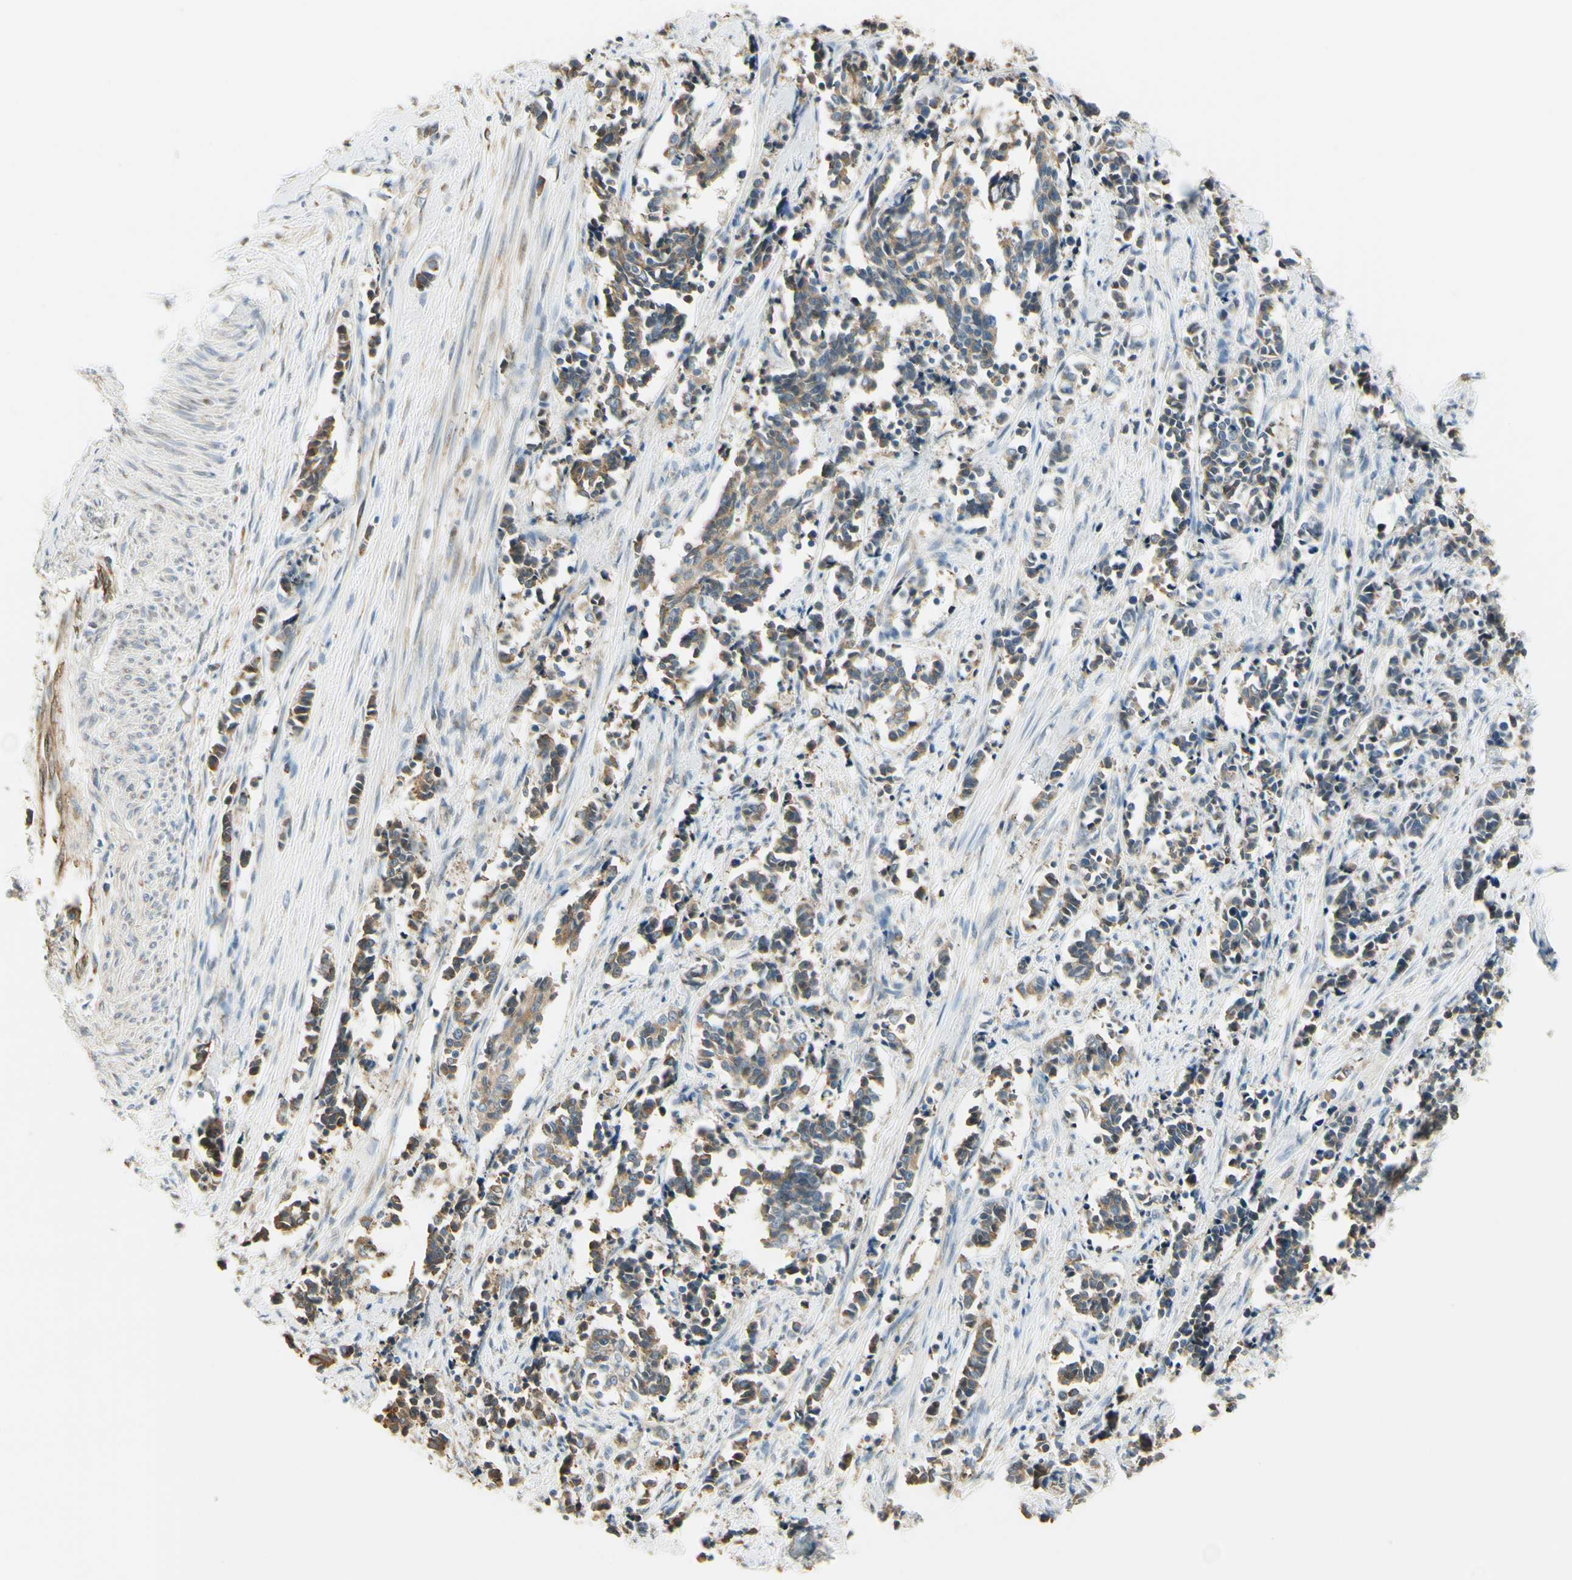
{"staining": {"intensity": "moderate", "quantity": "25%-75%", "location": "cytoplasmic/membranous"}, "tissue": "cervical cancer", "cell_type": "Tumor cells", "image_type": "cancer", "snomed": [{"axis": "morphology", "description": "Squamous cell carcinoma, NOS"}, {"axis": "topography", "description": "Cervix"}], "caption": "Cervical squamous cell carcinoma was stained to show a protein in brown. There is medium levels of moderate cytoplasmic/membranous staining in about 25%-75% of tumor cells. The staining was performed using DAB, with brown indicating positive protein expression. Nuclei are stained blue with hematoxylin.", "gene": "IGDCC4", "patient": {"sex": "female", "age": 35}}